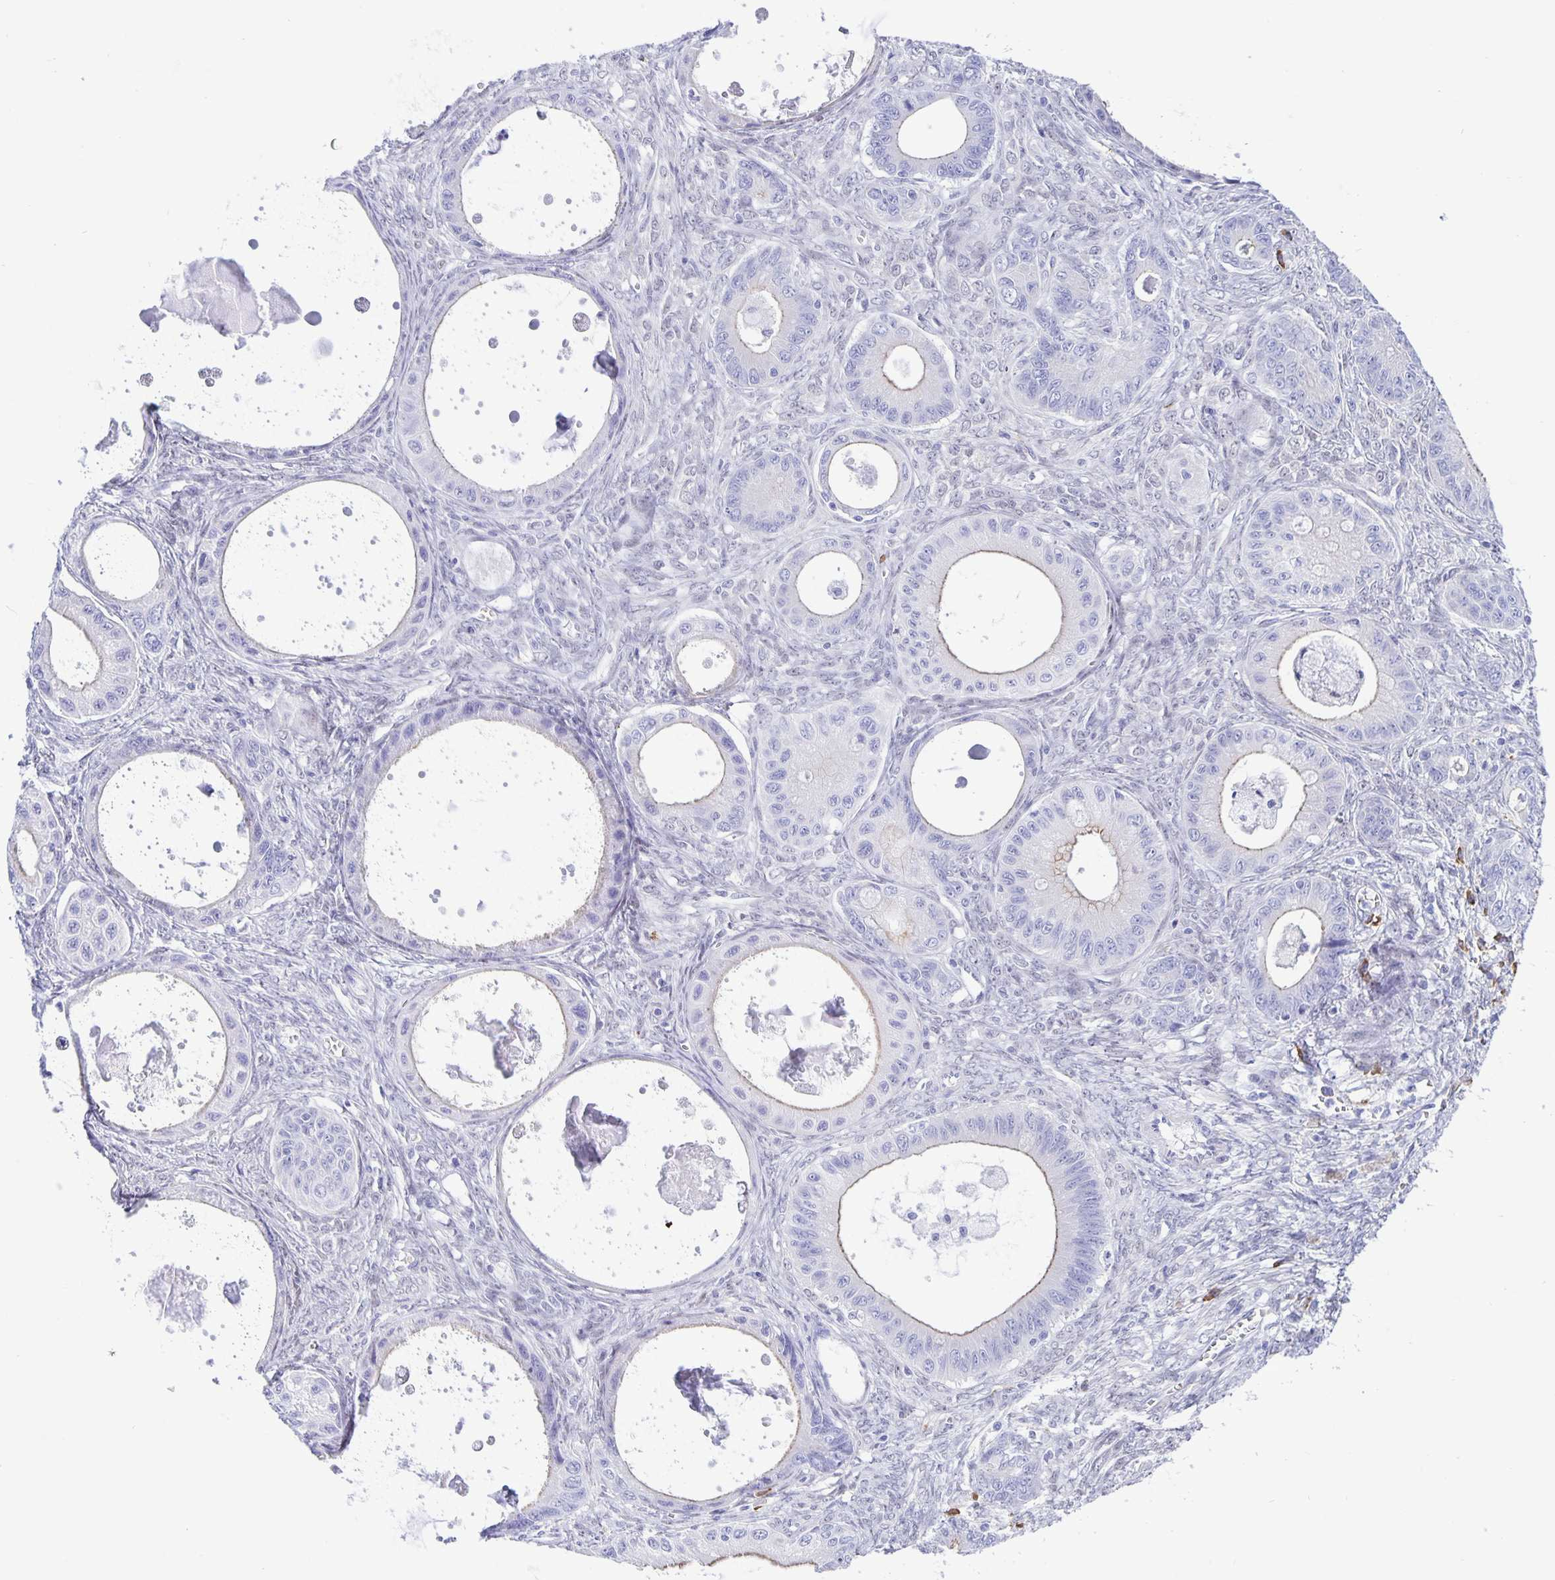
{"staining": {"intensity": "negative", "quantity": "none", "location": "none"}, "tissue": "ovarian cancer", "cell_type": "Tumor cells", "image_type": "cancer", "snomed": [{"axis": "morphology", "description": "Cystadenocarcinoma, mucinous, NOS"}, {"axis": "topography", "description": "Ovary"}], "caption": "Immunohistochemistry image of neoplastic tissue: human ovarian mucinous cystadenocarcinoma stained with DAB (3,3'-diaminobenzidine) displays no significant protein staining in tumor cells.", "gene": "ERMN", "patient": {"sex": "female", "age": 64}}